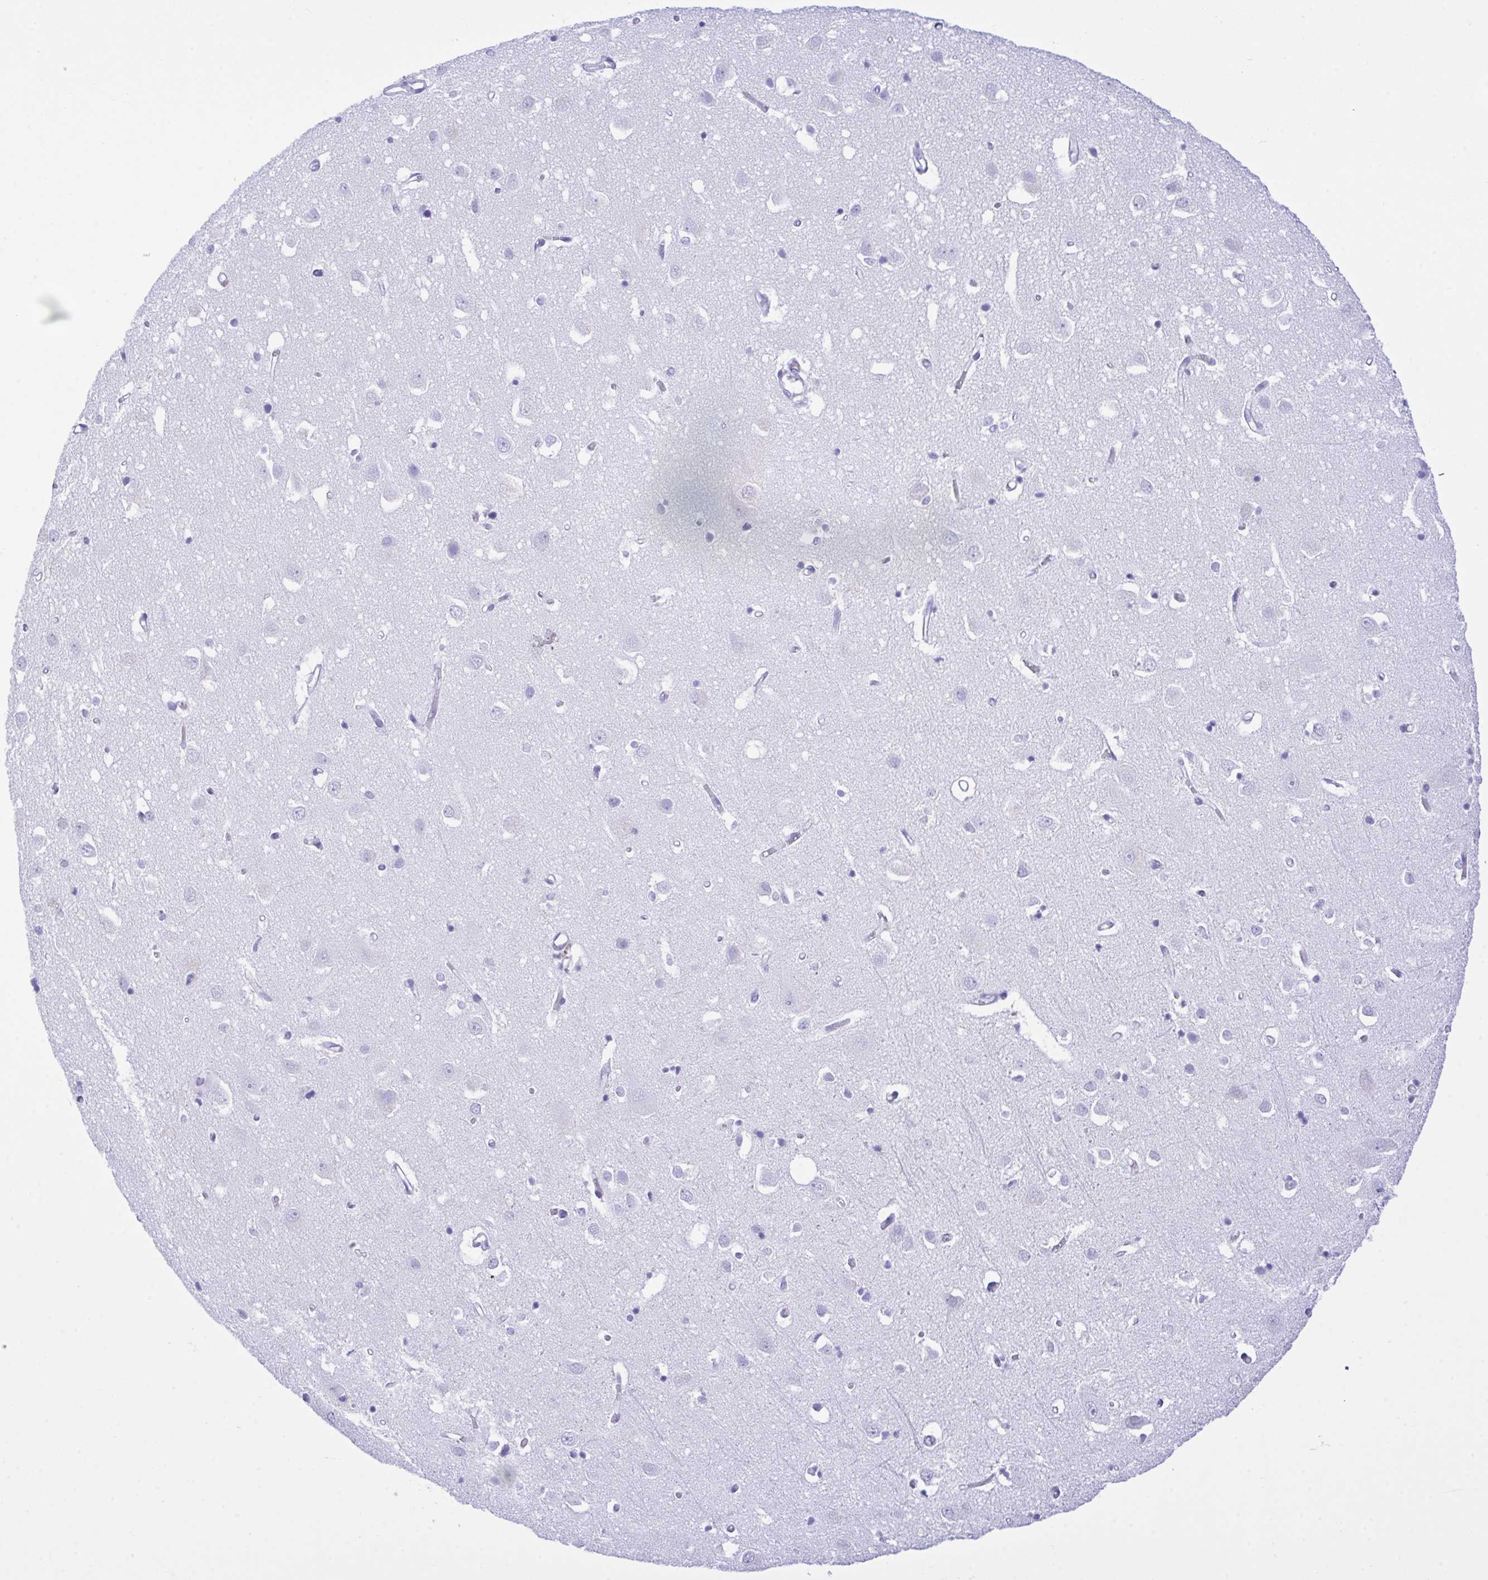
{"staining": {"intensity": "negative", "quantity": "none", "location": "none"}, "tissue": "cerebral cortex", "cell_type": "Endothelial cells", "image_type": "normal", "snomed": [{"axis": "morphology", "description": "Normal tissue, NOS"}, {"axis": "topography", "description": "Cerebral cortex"}], "caption": "Human cerebral cortex stained for a protein using immunohistochemistry (IHC) displays no expression in endothelial cells.", "gene": "SELENOV", "patient": {"sex": "male", "age": 70}}